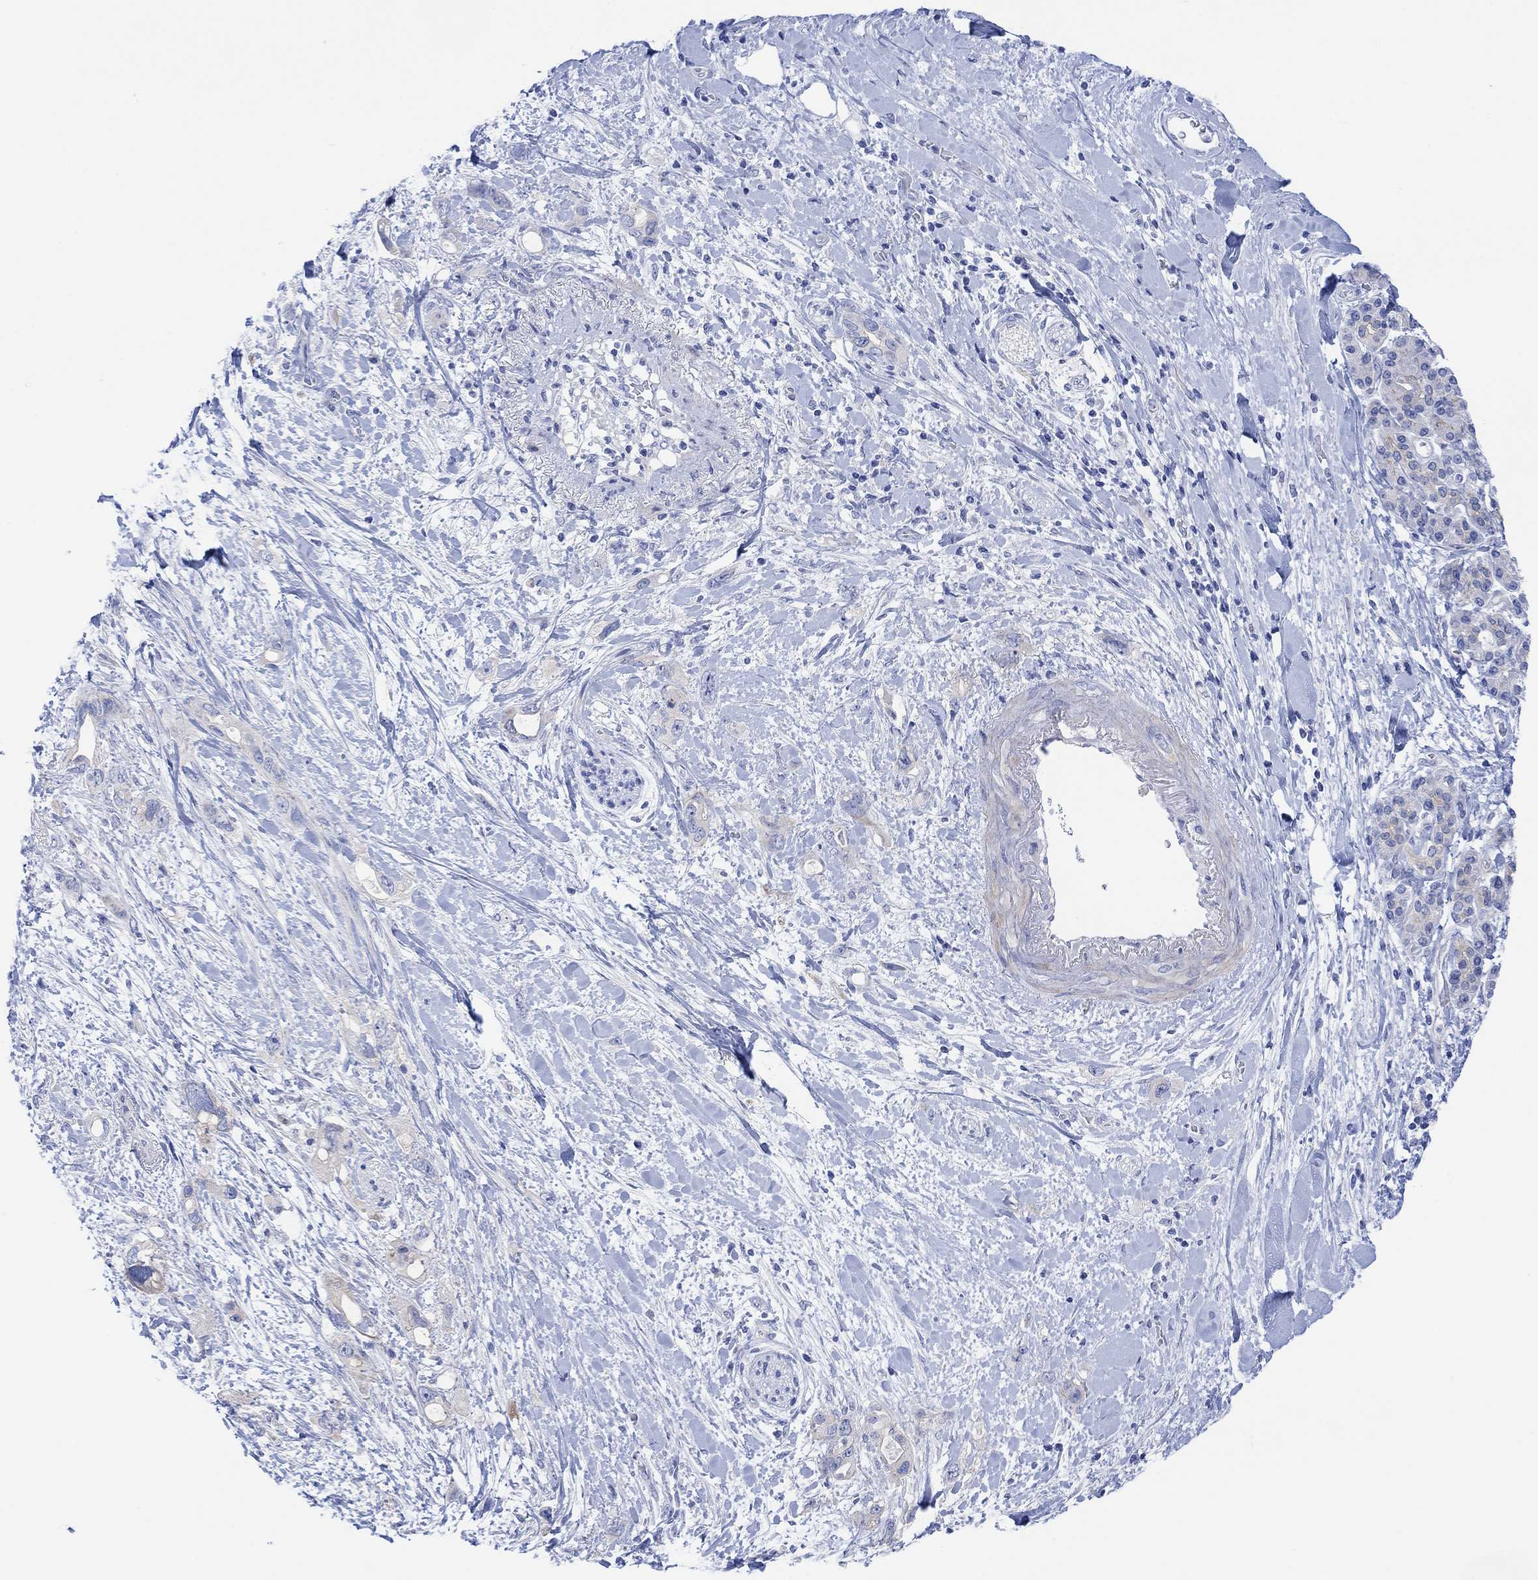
{"staining": {"intensity": "negative", "quantity": "none", "location": "none"}, "tissue": "pancreatic cancer", "cell_type": "Tumor cells", "image_type": "cancer", "snomed": [{"axis": "morphology", "description": "Adenocarcinoma, NOS"}, {"axis": "topography", "description": "Pancreas"}], "caption": "This is an immunohistochemistry (IHC) histopathology image of pancreatic adenocarcinoma. There is no expression in tumor cells.", "gene": "TLDC2", "patient": {"sex": "female", "age": 56}}